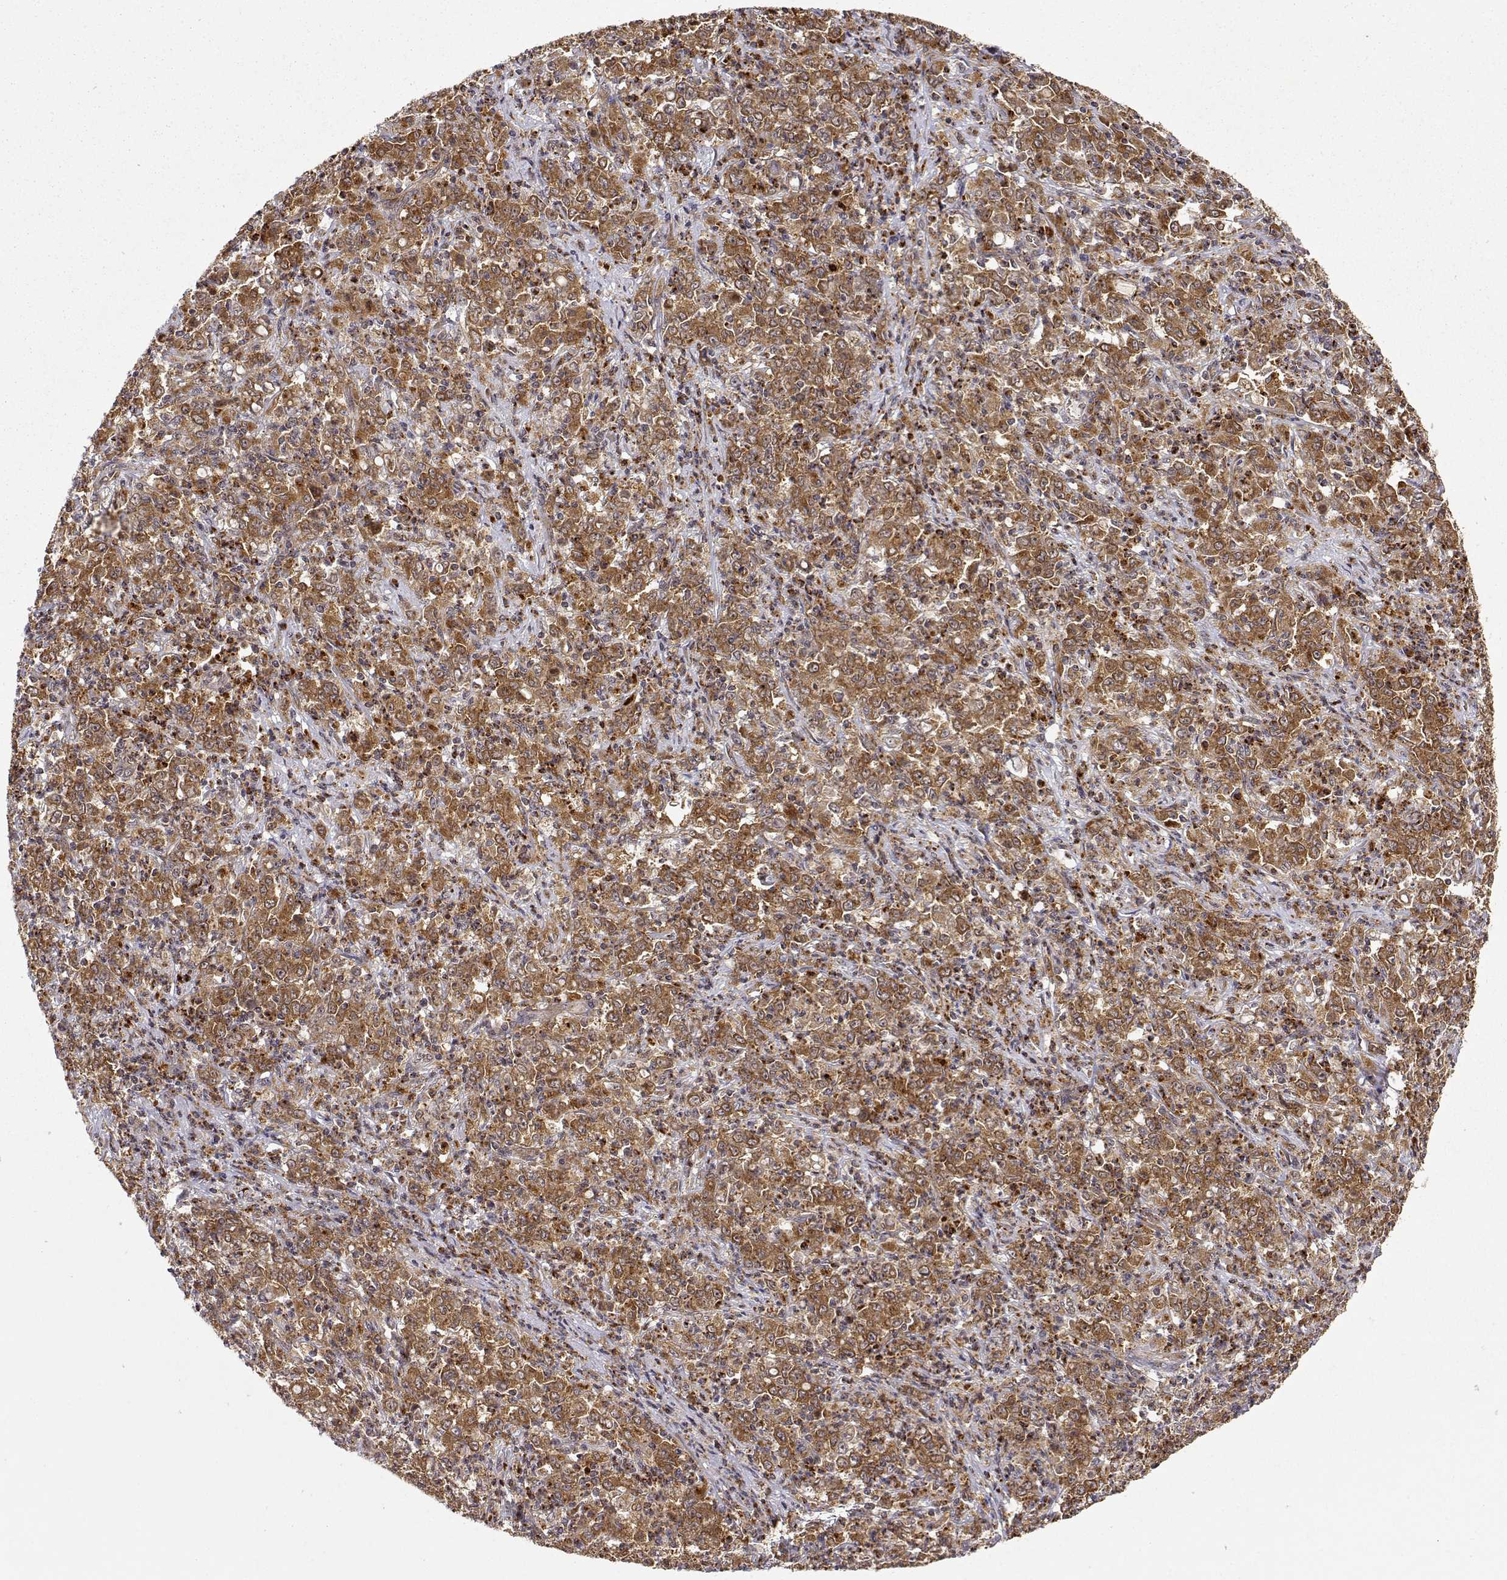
{"staining": {"intensity": "strong", "quantity": ">75%", "location": "cytoplasmic/membranous"}, "tissue": "stomach cancer", "cell_type": "Tumor cells", "image_type": "cancer", "snomed": [{"axis": "morphology", "description": "Adenocarcinoma, NOS"}, {"axis": "topography", "description": "Stomach, lower"}], "caption": "A brown stain labels strong cytoplasmic/membranous expression of a protein in human stomach adenocarcinoma tumor cells. The protein of interest is stained brown, and the nuclei are stained in blue (DAB IHC with brightfield microscopy, high magnification).", "gene": "RNF13", "patient": {"sex": "female", "age": 71}}